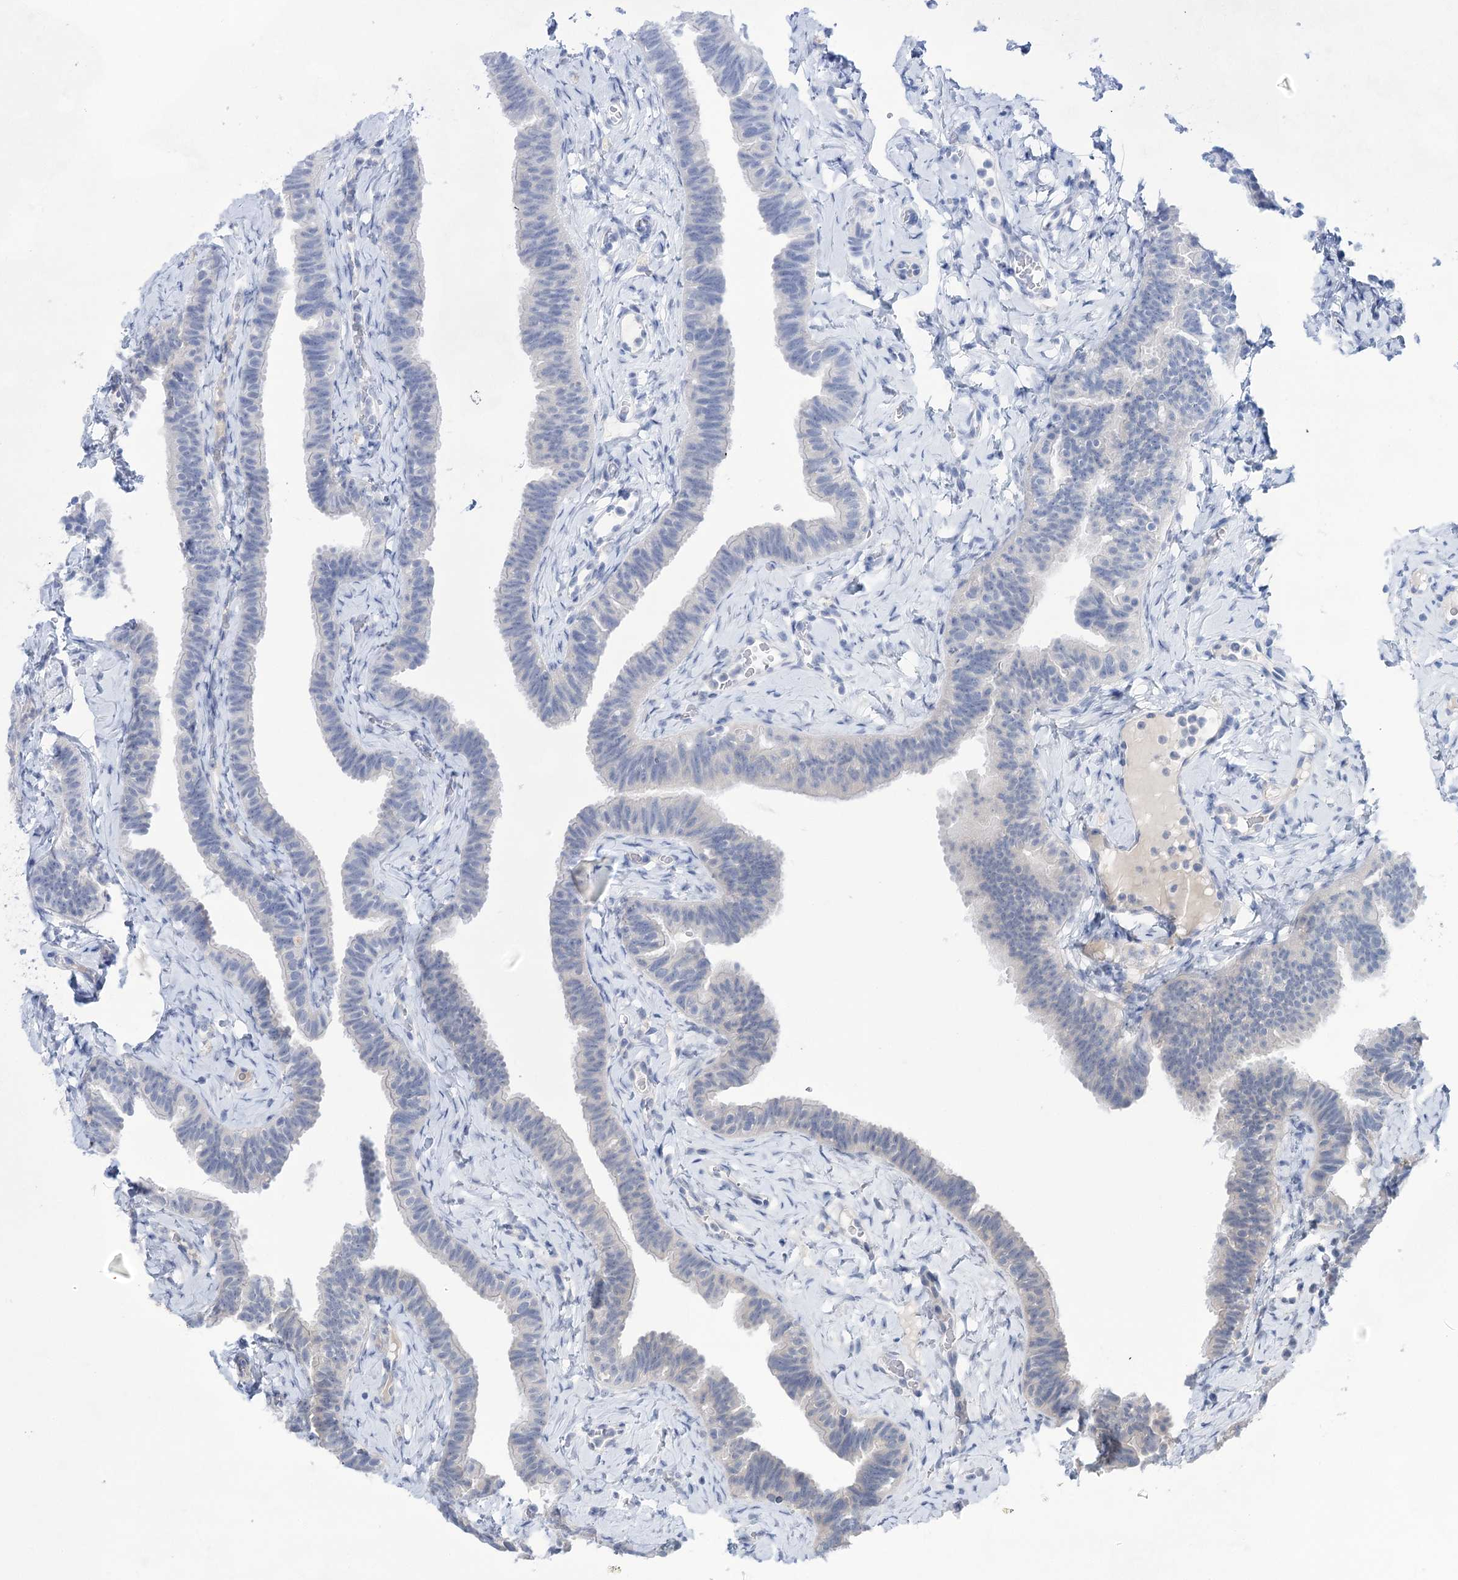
{"staining": {"intensity": "negative", "quantity": "none", "location": "none"}, "tissue": "fallopian tube", "cell_type": "Glandular cells", "image_type": "normal", "snomed": [{"axis": "morphology", "description": "Normal tissue, NOS"}, {"axis": "topography", "description": "Fallopian tube"}], "caption": "High power microscopy micrograph of an immunohistochemistry histopathology image of unremarkable fallopian tube, revealing no significant expression in glandular cells.", "gene": "LALBA", "patient": {"sex": "female", "age": 65}}